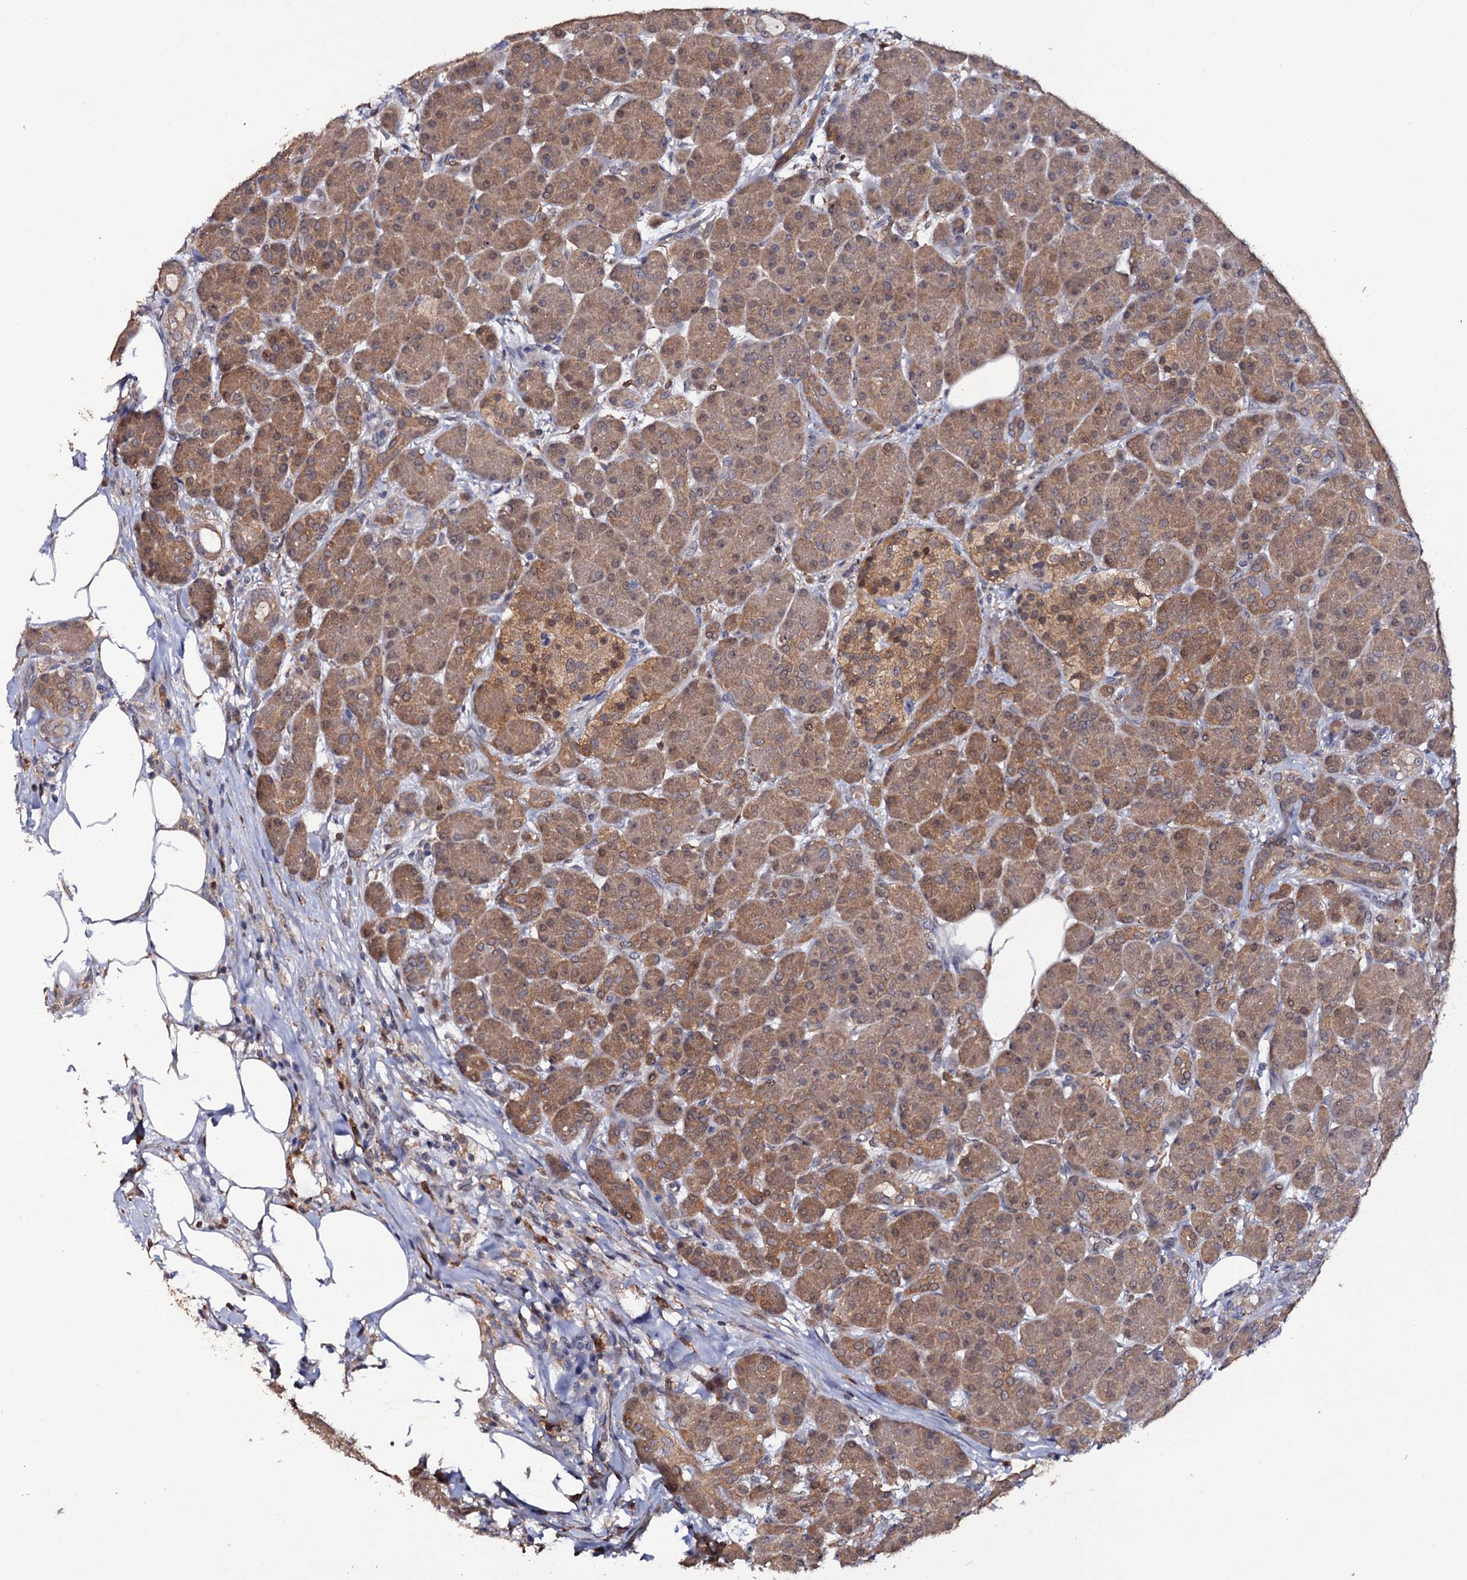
{"staining": {"intensity": "moderate", "quantity": ">75%", "location": "cytoplasmic/membranous"}, "tissue": "pancreas", "cell_type": "Exocrine glandular cells", "image_type": "normal", "snomed": [{"axis": "morphology", "description": "Normal tissue, NOS"}, {"axis": "topography", "description": "Pancreas"}], "caption": "Exocrine glandular cells demonstrate moderate cytoplasmic/membranous positivity in approximately >75% of cells in unremarkable pancreas. Using DAB (3,3'-diaminobenzidine) (brown) and hematoxylin (blue) stains, captured at high magnification using brightfield microscopy.", "gene": "CRYL1", "patient": {"sex": "male", "age": 63}}